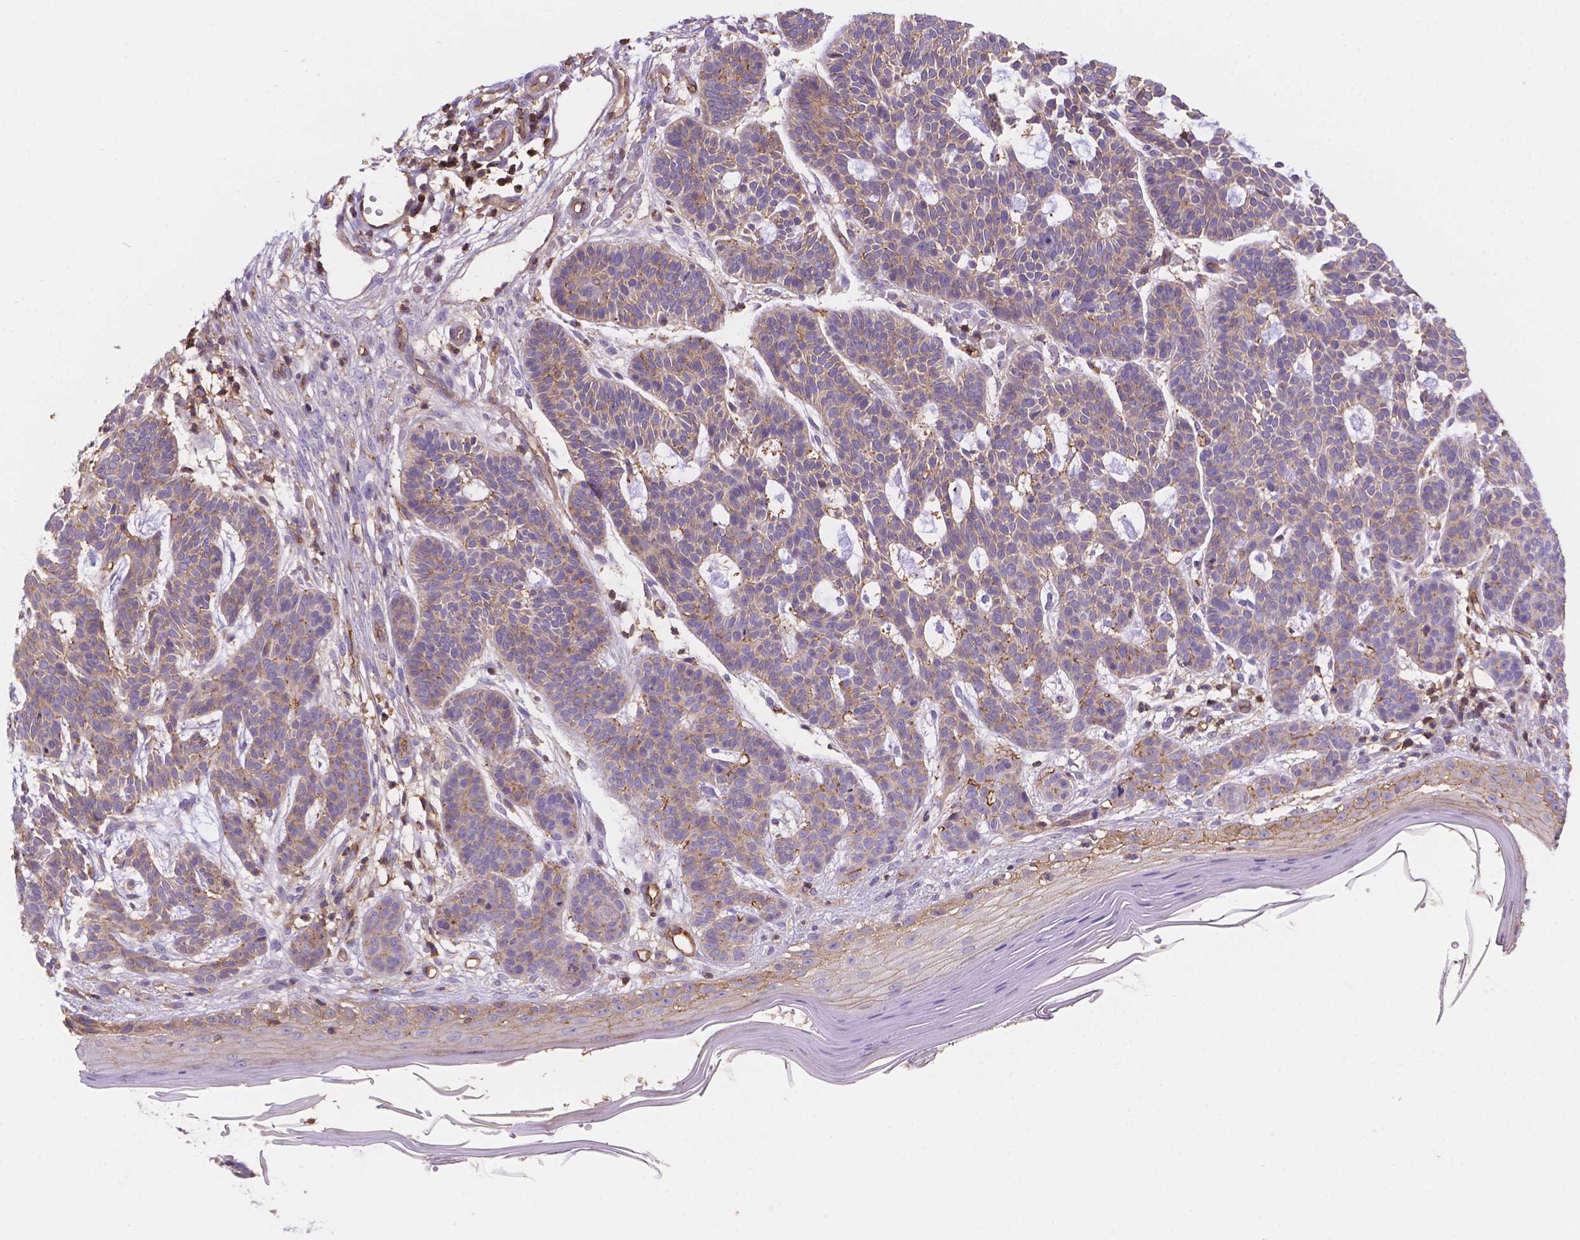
{"staining": {"intensity": "weak", "quantity": "<25%", "location": "cytoplasmic/membranous"}, "tissue": "skin cancer", "cell_type": "Tumor cells", "image_type": "cancer", "snomed": [{"axis": "morphology", "description": "Basal cell carcinoma"}, {"axis": "topography", "description": "Skin"}], "caption": "This histopathology image is of skin basal cell carcinoma stained with immunohistochemistry to label a protein in brown with the nuclei are counter-stained blue. There is no expression in tumor cells. (DAB immunohistochemistry visualized using brightfield microscopy, high magnification).", "gene": "DMWD", "patient": {"sex": "male", "age": 85}}